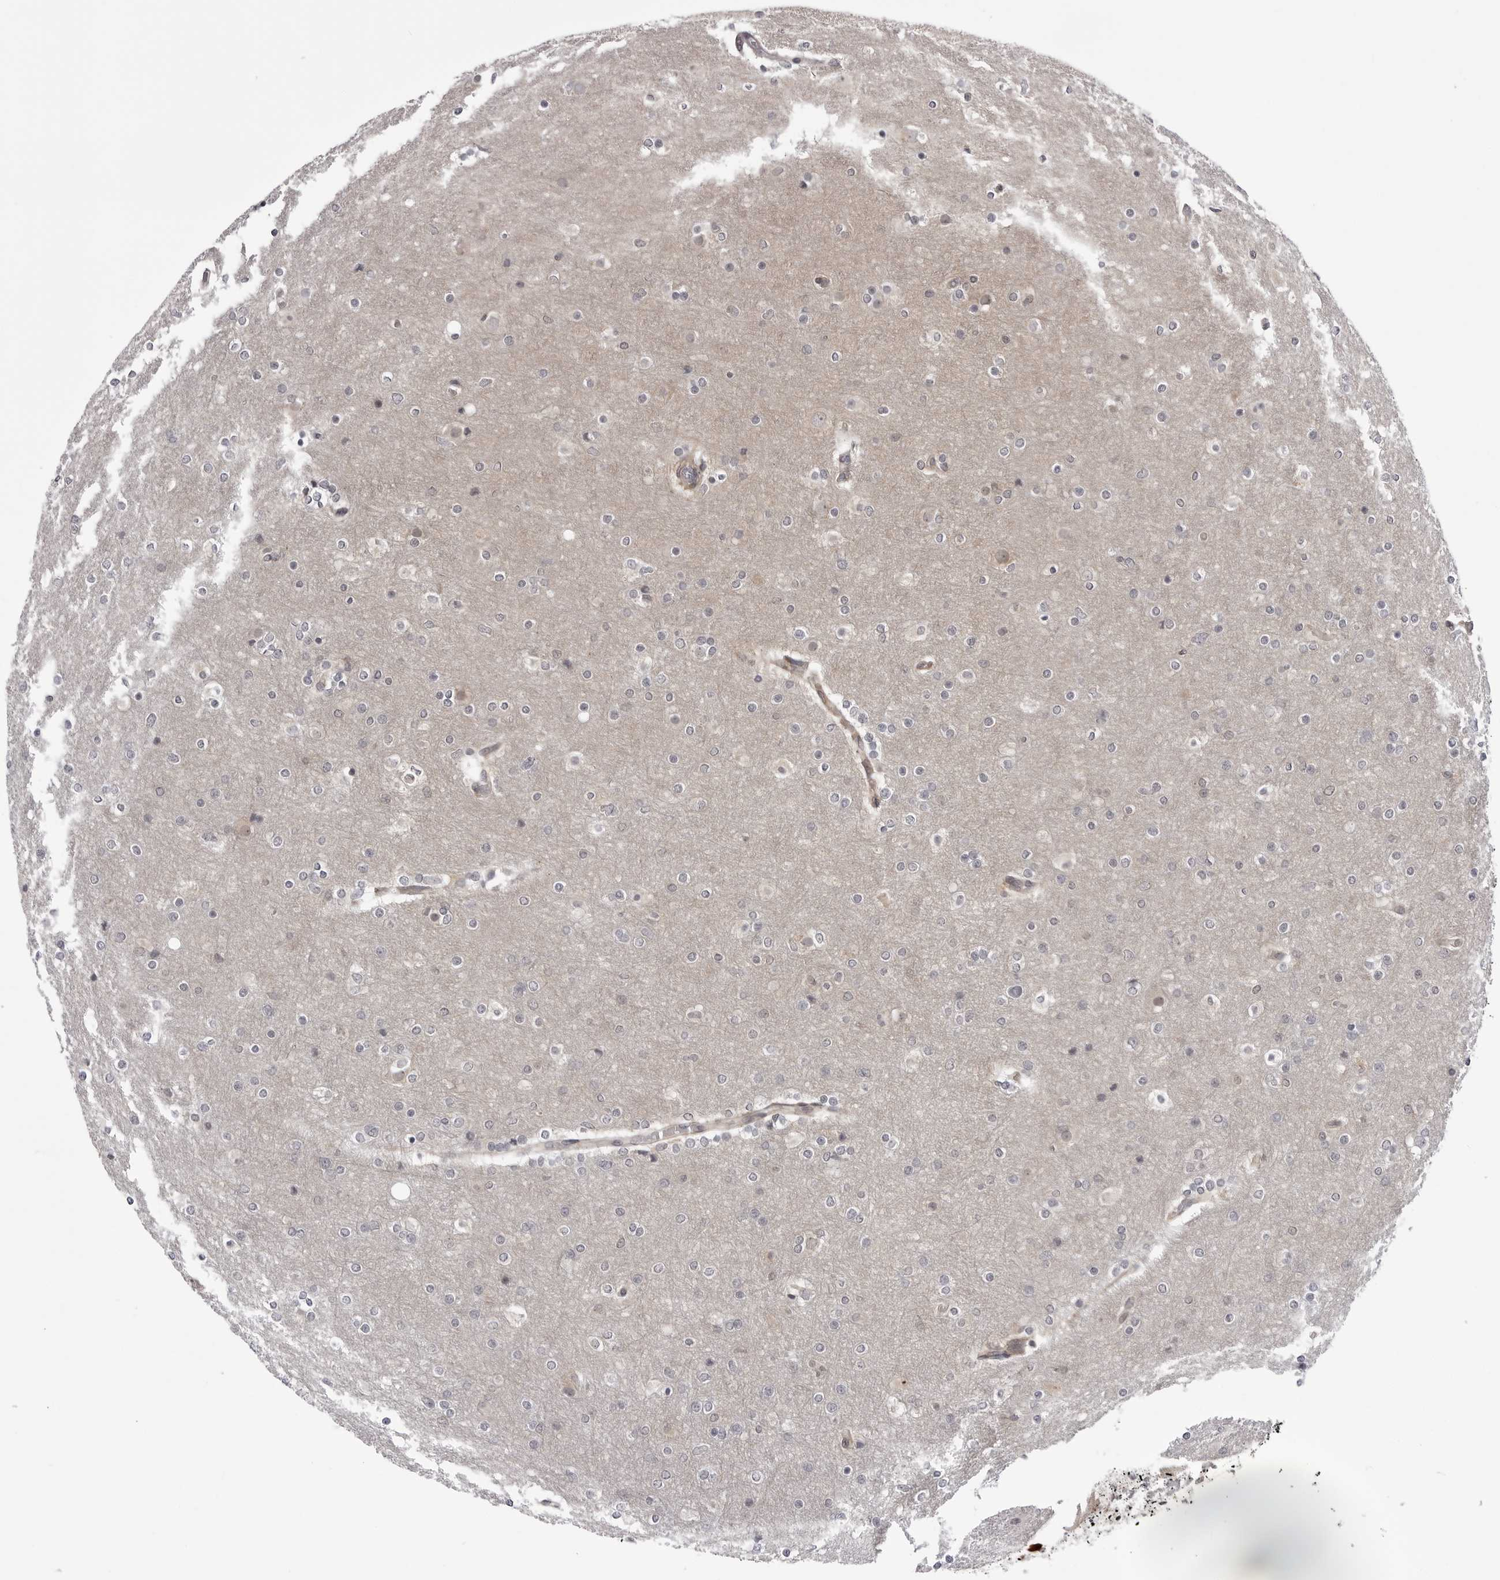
{"staining": {"intensity": "negative", "quantity": "none", "location": "none"}, "tissue": "glioma", "cell_type": "Tumor cells", "image_type": "cancer", "snomed": [{"axis": "morphology", "description": "Glioma, malignant, High grade"}, {"axis": "topography", "description": "Cerebral cortex"}], "caption": "Tumor cells show no significant expression in glioma.", "gene": "CCDC18", "patient": {"sex": "female", "age": 36}}